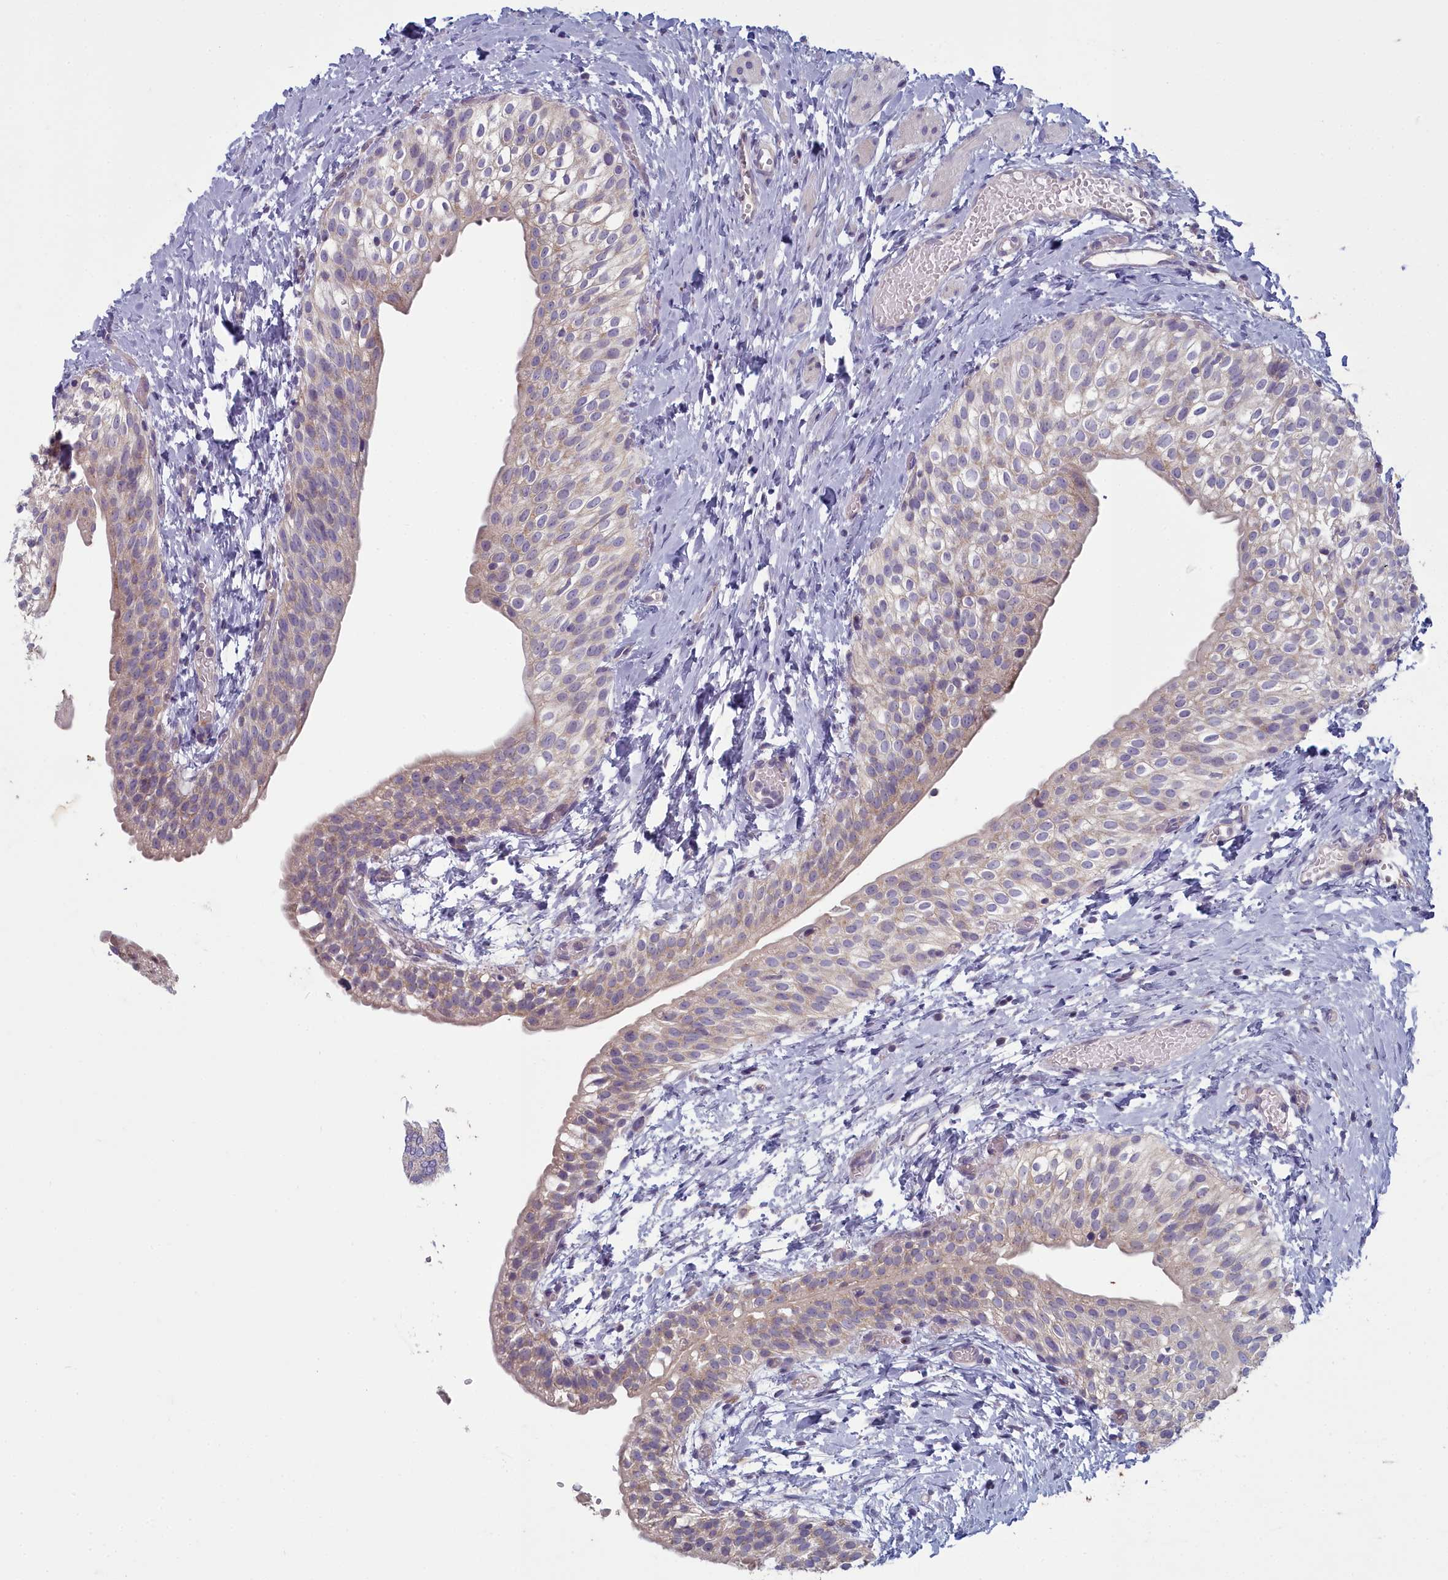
{"staining": {"intensity": "weak", "quantity": "25%-75%", "location": "cytoplasmic/membranous"}, "tissue": "urinary bladder", "cell_type": "Urothelial cells", "image_type": "normal", "snomed": [{"axis": "morphology", "description": "Normal tissue, NOS"}, {"axis": "topography", "description": "Urinary bladder"}], "caption": "About 25%-75% of urothelial cells in normal human urinary bladder demonstrate weak cytoplasmic/membranous protein staining as visualized by brown immunohistochemical staining.", "gene": "INSYN2A", "patient": {"sex": "male", "age": 1}}